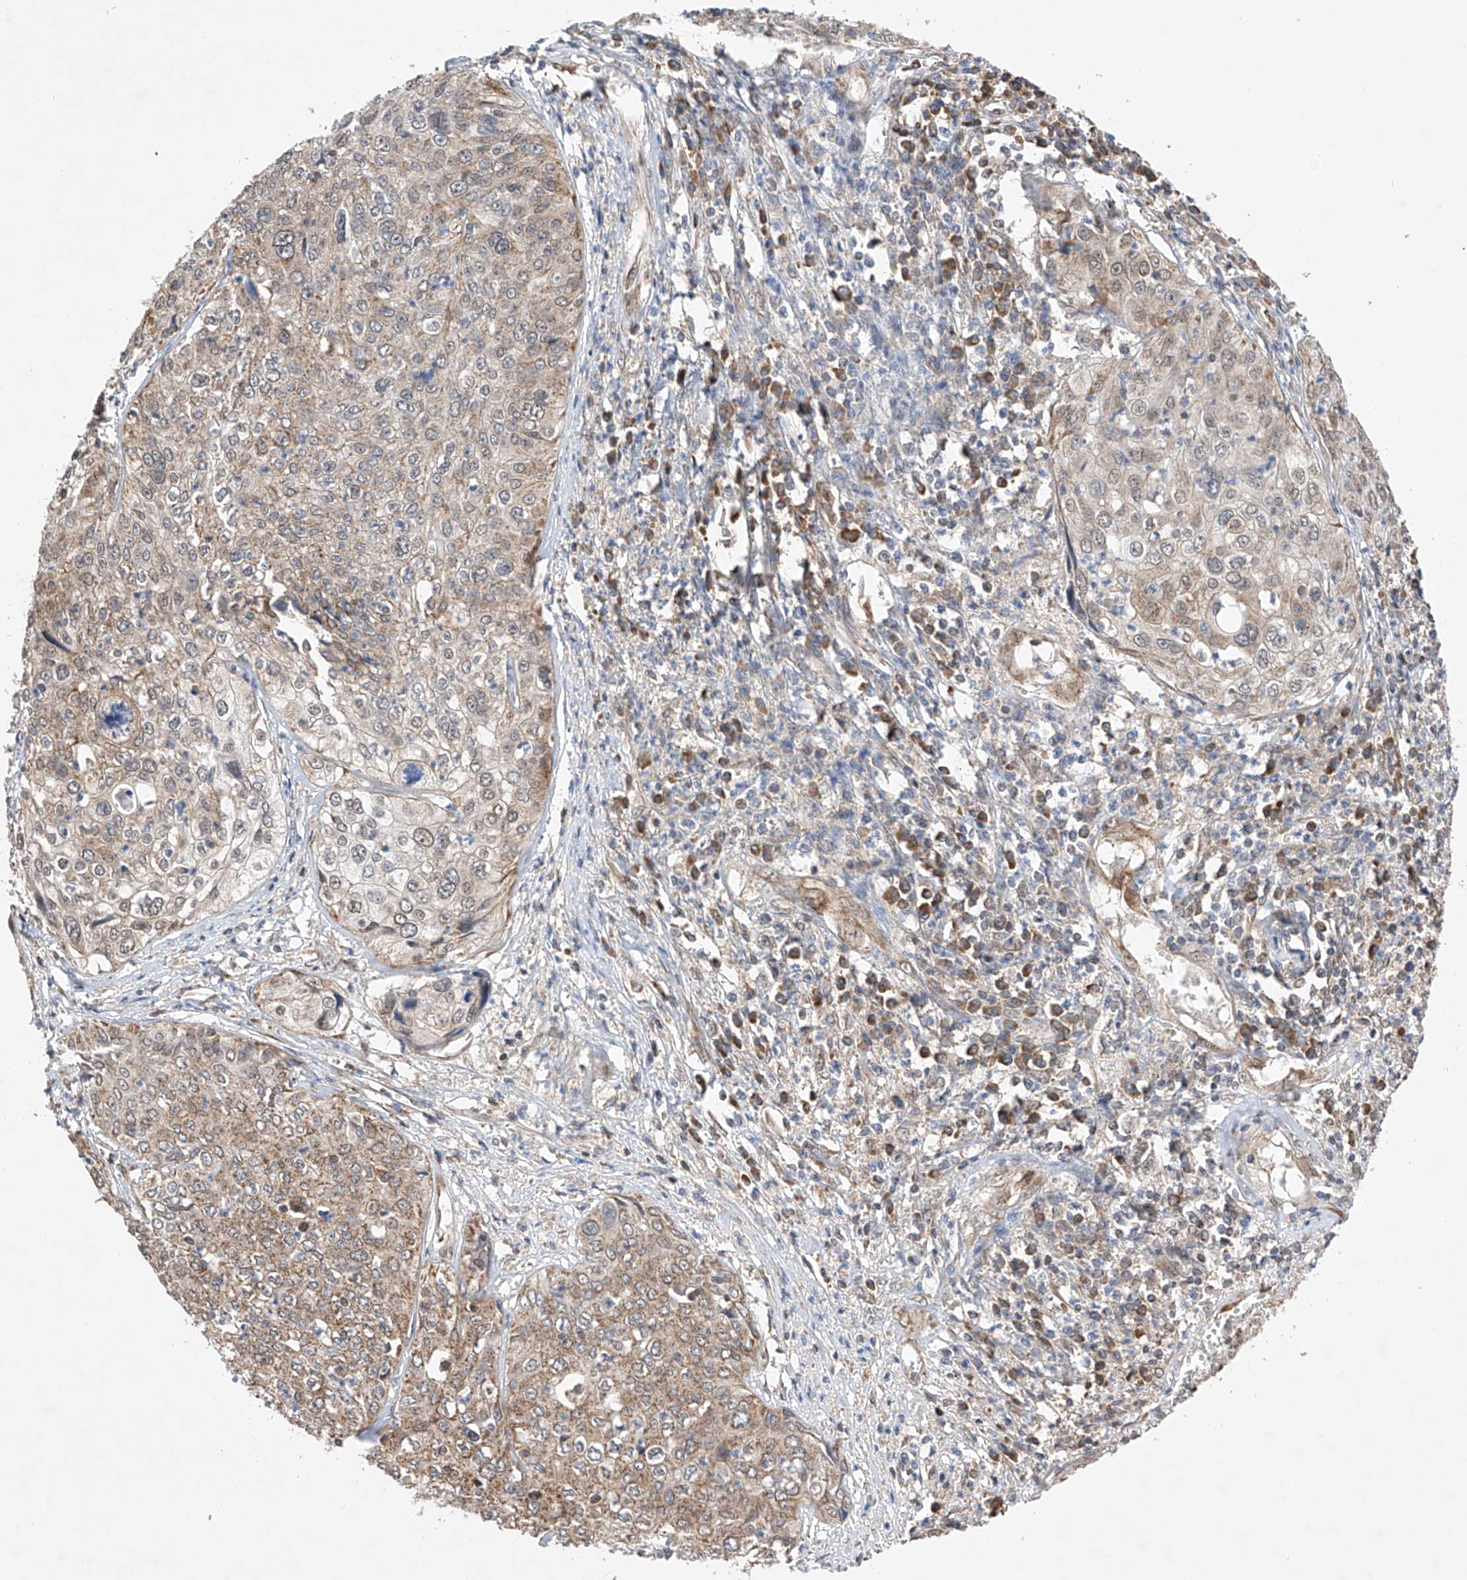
{"staining": {"intensity": "weak", "quantity": ">75%", "location": "cytoplasmic/membranous"}, "tissue": "cervical cancer", "cell_type": "Tumor cells", "image_type": "cancer", "snomed": [{"axis": "morphology", "description": "Squamous cell carcinoma, NOS"}, {"axis": "topography", "description": "Cervix"}], "caption": "Immunohistochemistry (IHC) histopathology image of neoplastic tissue: cervical squamous cell carcinoma stained using IHC demonstrates low levels of weak protein expression localized specifically in the cytoplasmic/membranous of tumor cells, appearing as a cytoplasmic/membranous brown color.", "gene": "SDHAF4", "patient": {"sex": "female", "age": 31}}